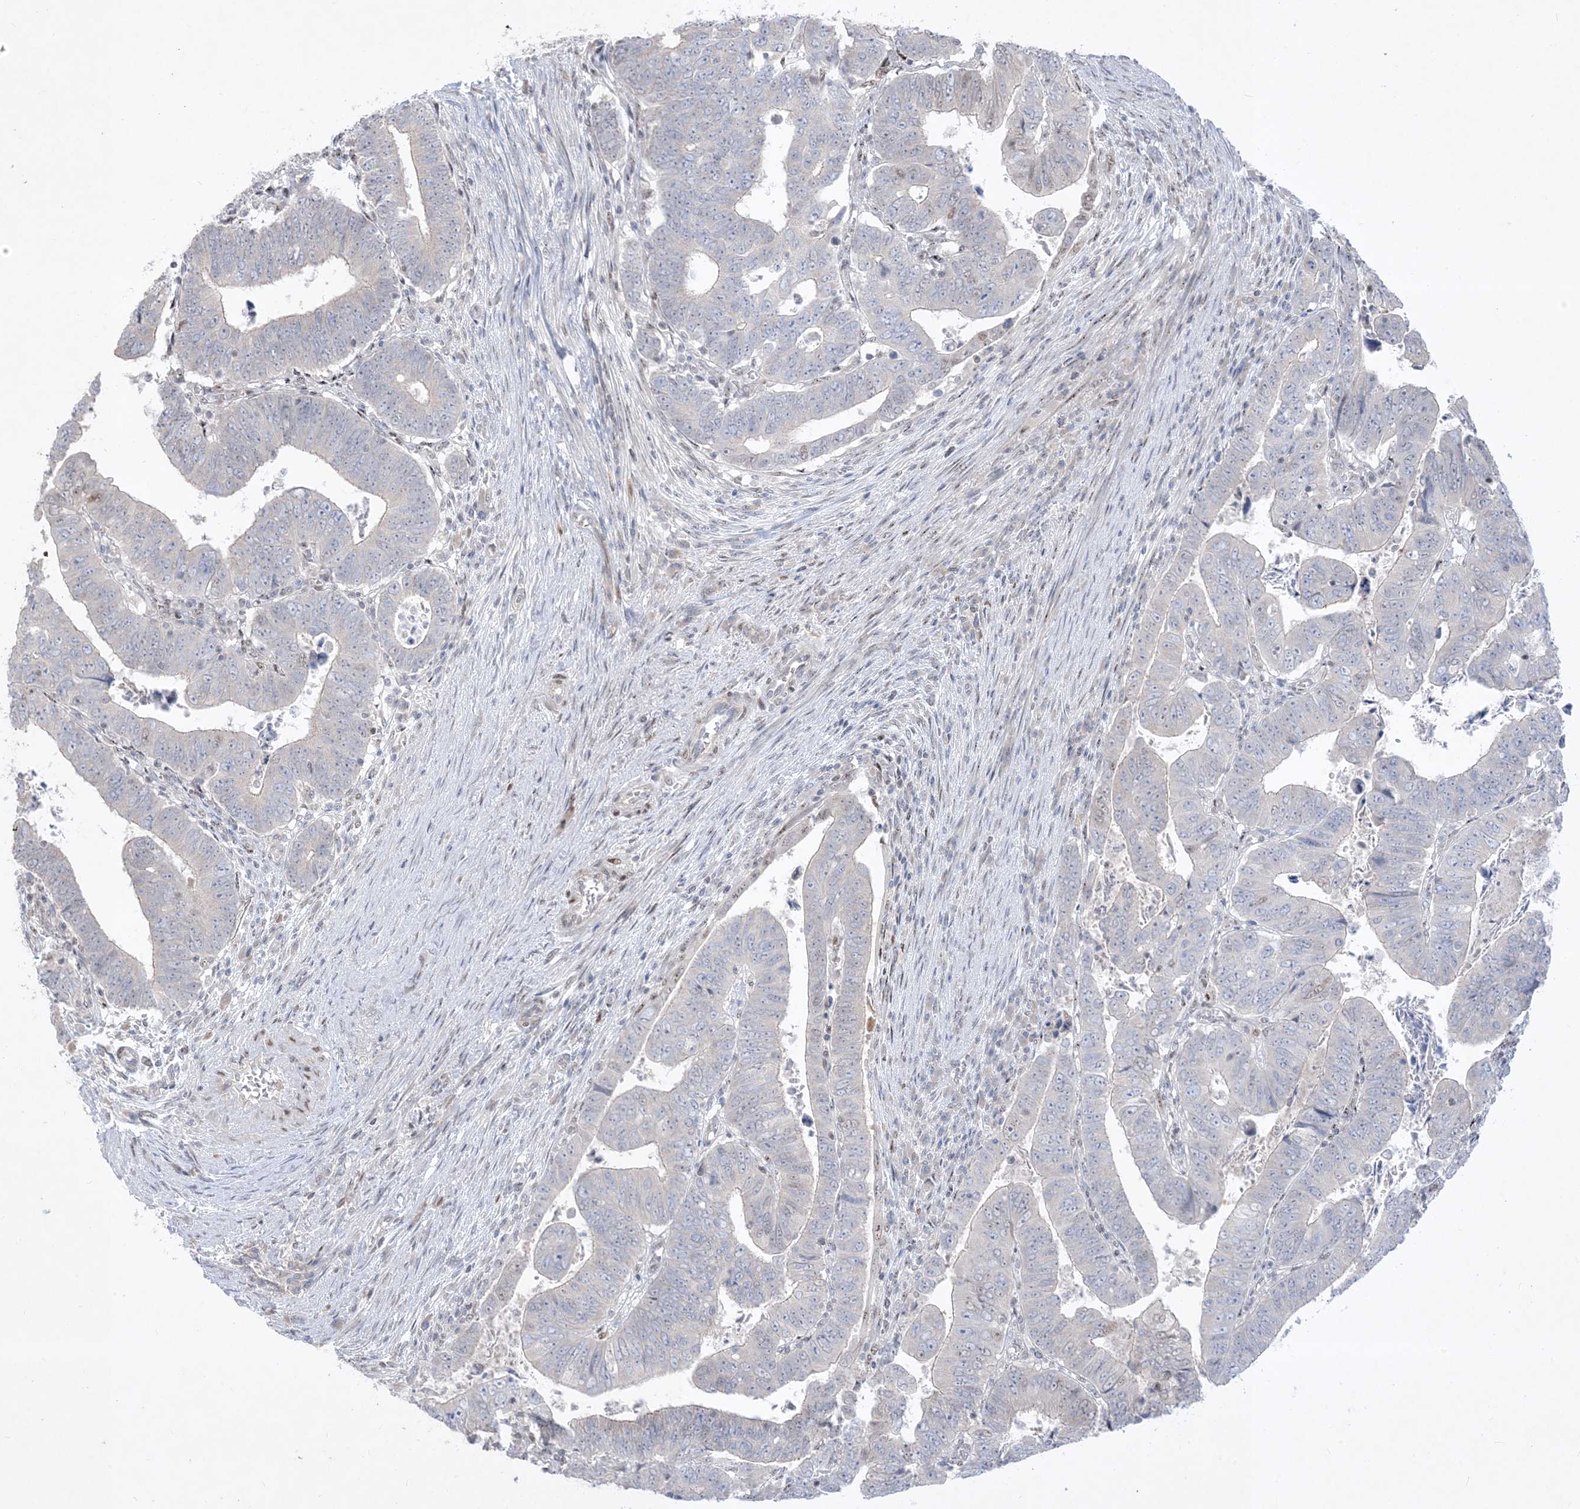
{"staining": {"intensity": "negative", "quantity": "none", "location": "none"}, "tissue": "colorectal cancer", "cell_type": "Tumor cells", "image_type": "cancer", "snomed": [{"axis": "morphology", "description": "Normal tissue, NOS"}, {"axis": "morphology", "description": "Adenocarcinoma, NOS"}, {"axis": "topography", "description": "Rectum"}], "caption": "IHC micrograph of neoplastic tissue: human adenocarcinoma (colorectal) stained with DAB reveals no significant protein positivity in tumor cells. (DAB IHC with hematoxylin counter stain).", "gene": "BHLHE40", "patient": {"sex": "female", "age": 65}}